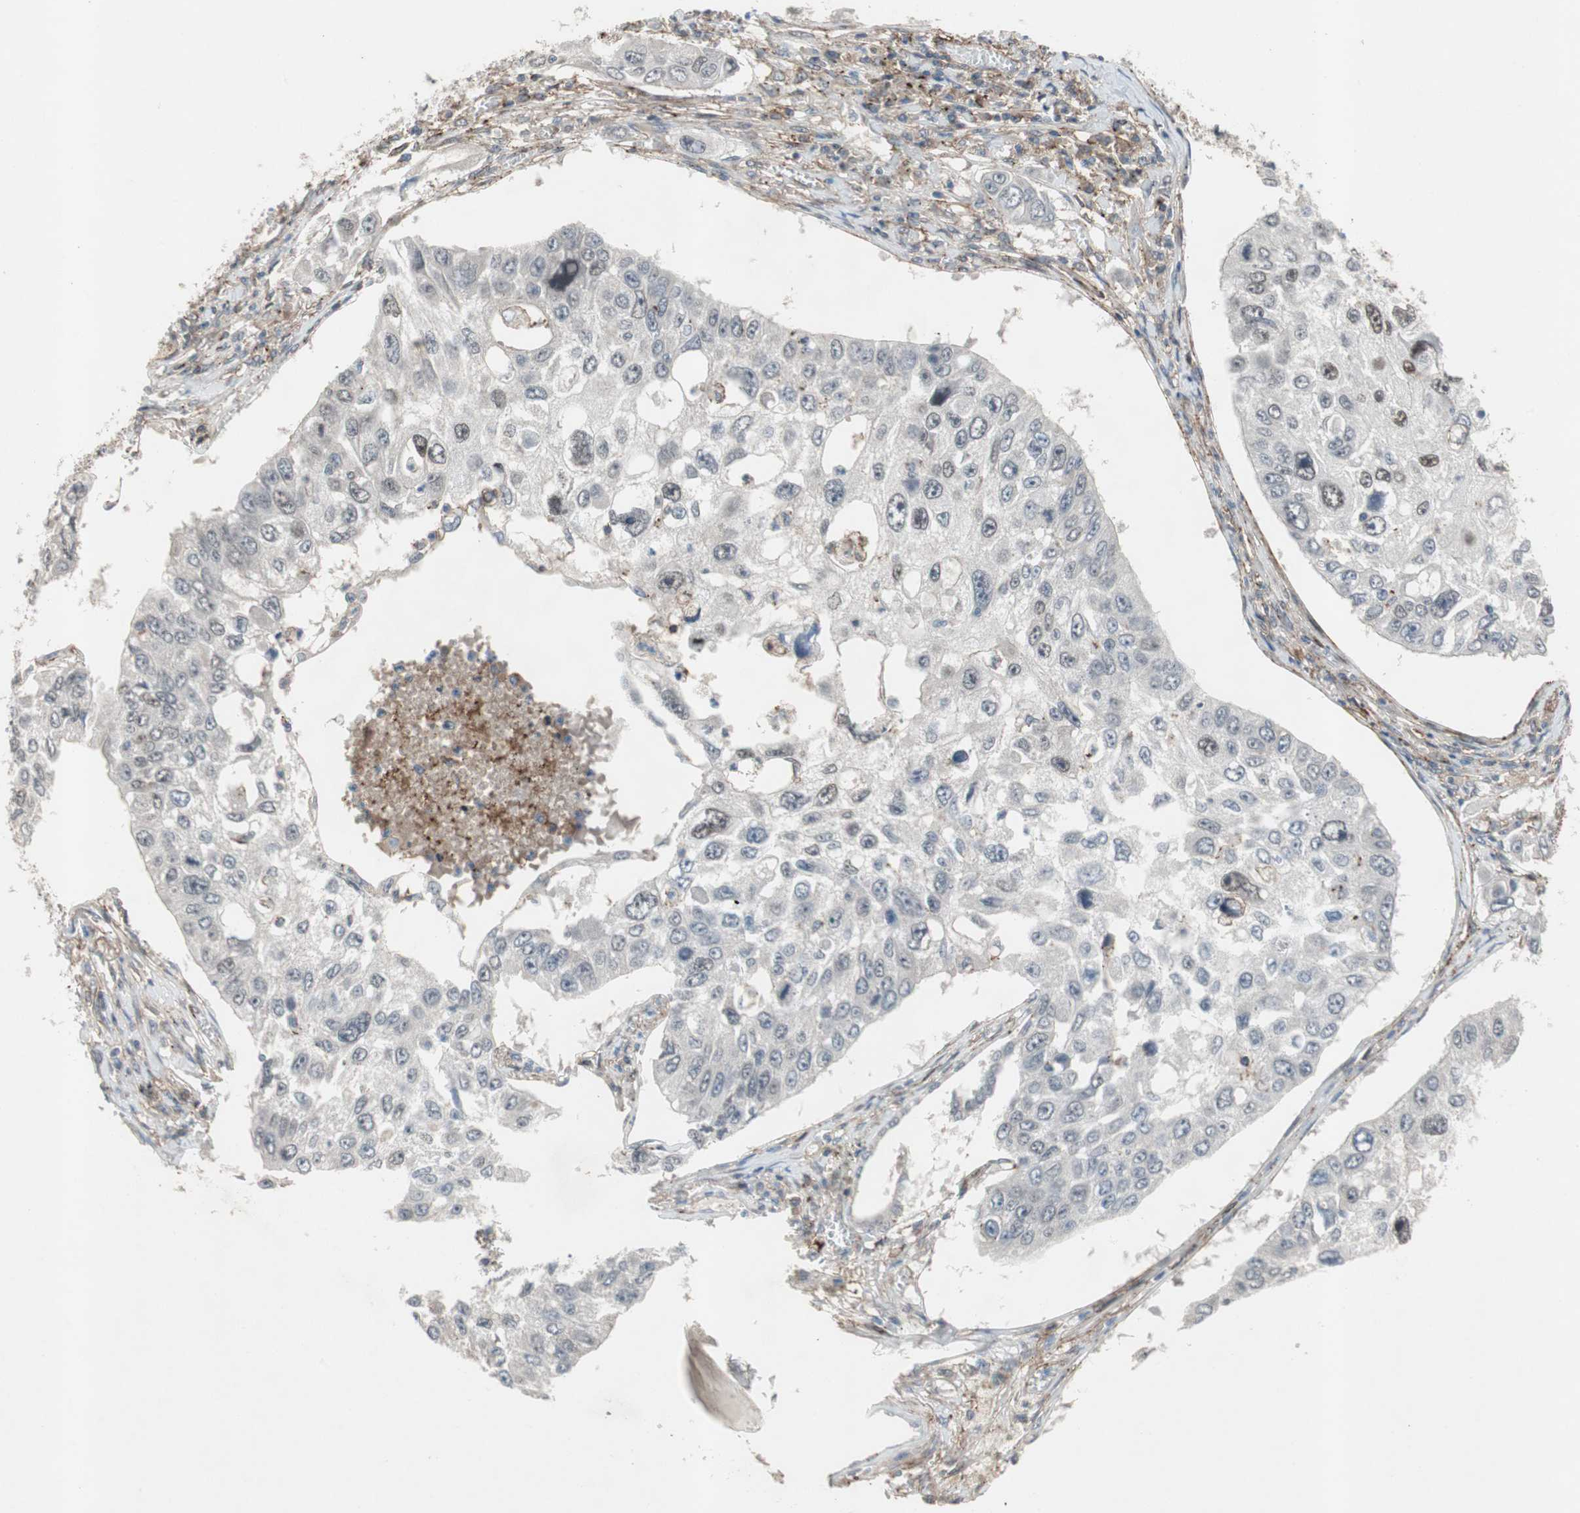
{"staining": {"intensity": "weak", "quantity": "<25%", "location": "nuclear"}, "tissue": "lung cancer", "cell_type": "Tumor cells", "image_type": "cancer", "snomed": [{"axis": "morphology", "description": "Squamous cell carcinoma, NOS"}, {"axis": "topography", "description": "Lung"}], "caption": "There is no significant expression in tumor cells of squamous cell carcinoma (lung). Brightfield microscopy of immunohistochemistry stained with DAB (3,3'-diaminobenzidine) (brown) and hematoxylin (blue), captured at high magnification.", "gene": "GRHL1", "patient": {"sex": "male", "age": 71}}